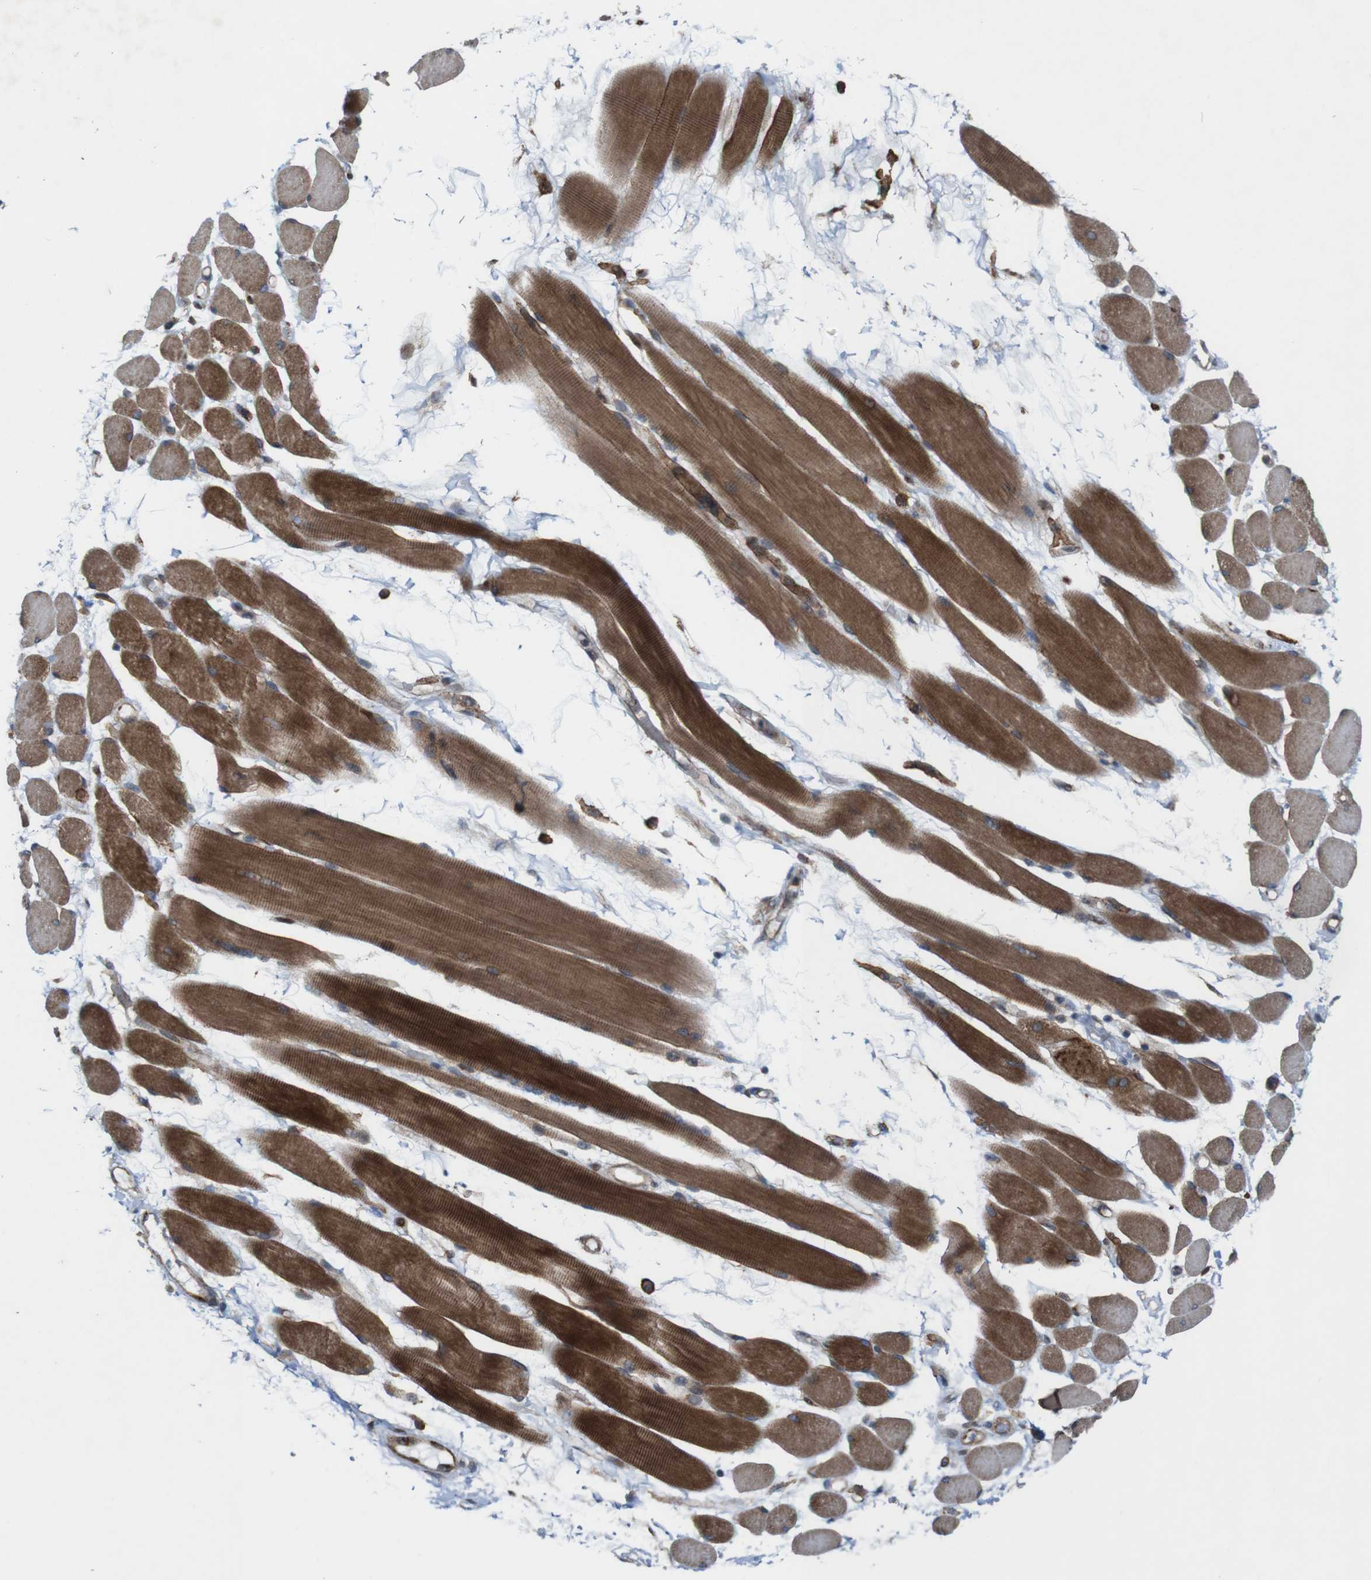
{"staining": {"intensity": "strong", "quantity": ">75%", "location": "cytoplasmic/membranous"}, "tissue": "skeletal muscle", "cell_type": "Myocytes", "image_type": "normal", "snomed": [{"axis": "morphology", "description": "Normal tissue, NOS"}, {"axis": "topography", "description": "Skeletal muscle"}, {"axis": "topography", "description": "Peripheral nerve tissue"}], "caption": "Immunohistochemistry histopathology image of benign skeletal muscle: skeletal muscle stained using immunohistochemistry (IHC) exhibits high levels of strong protein expression localized specifically in the cytoplasmic/membranous of myocytes, appearing as a cytoplasmic/membranous brown color.", "gene": "PTGER4", "patient": {"sex": "female", "age": 84}}